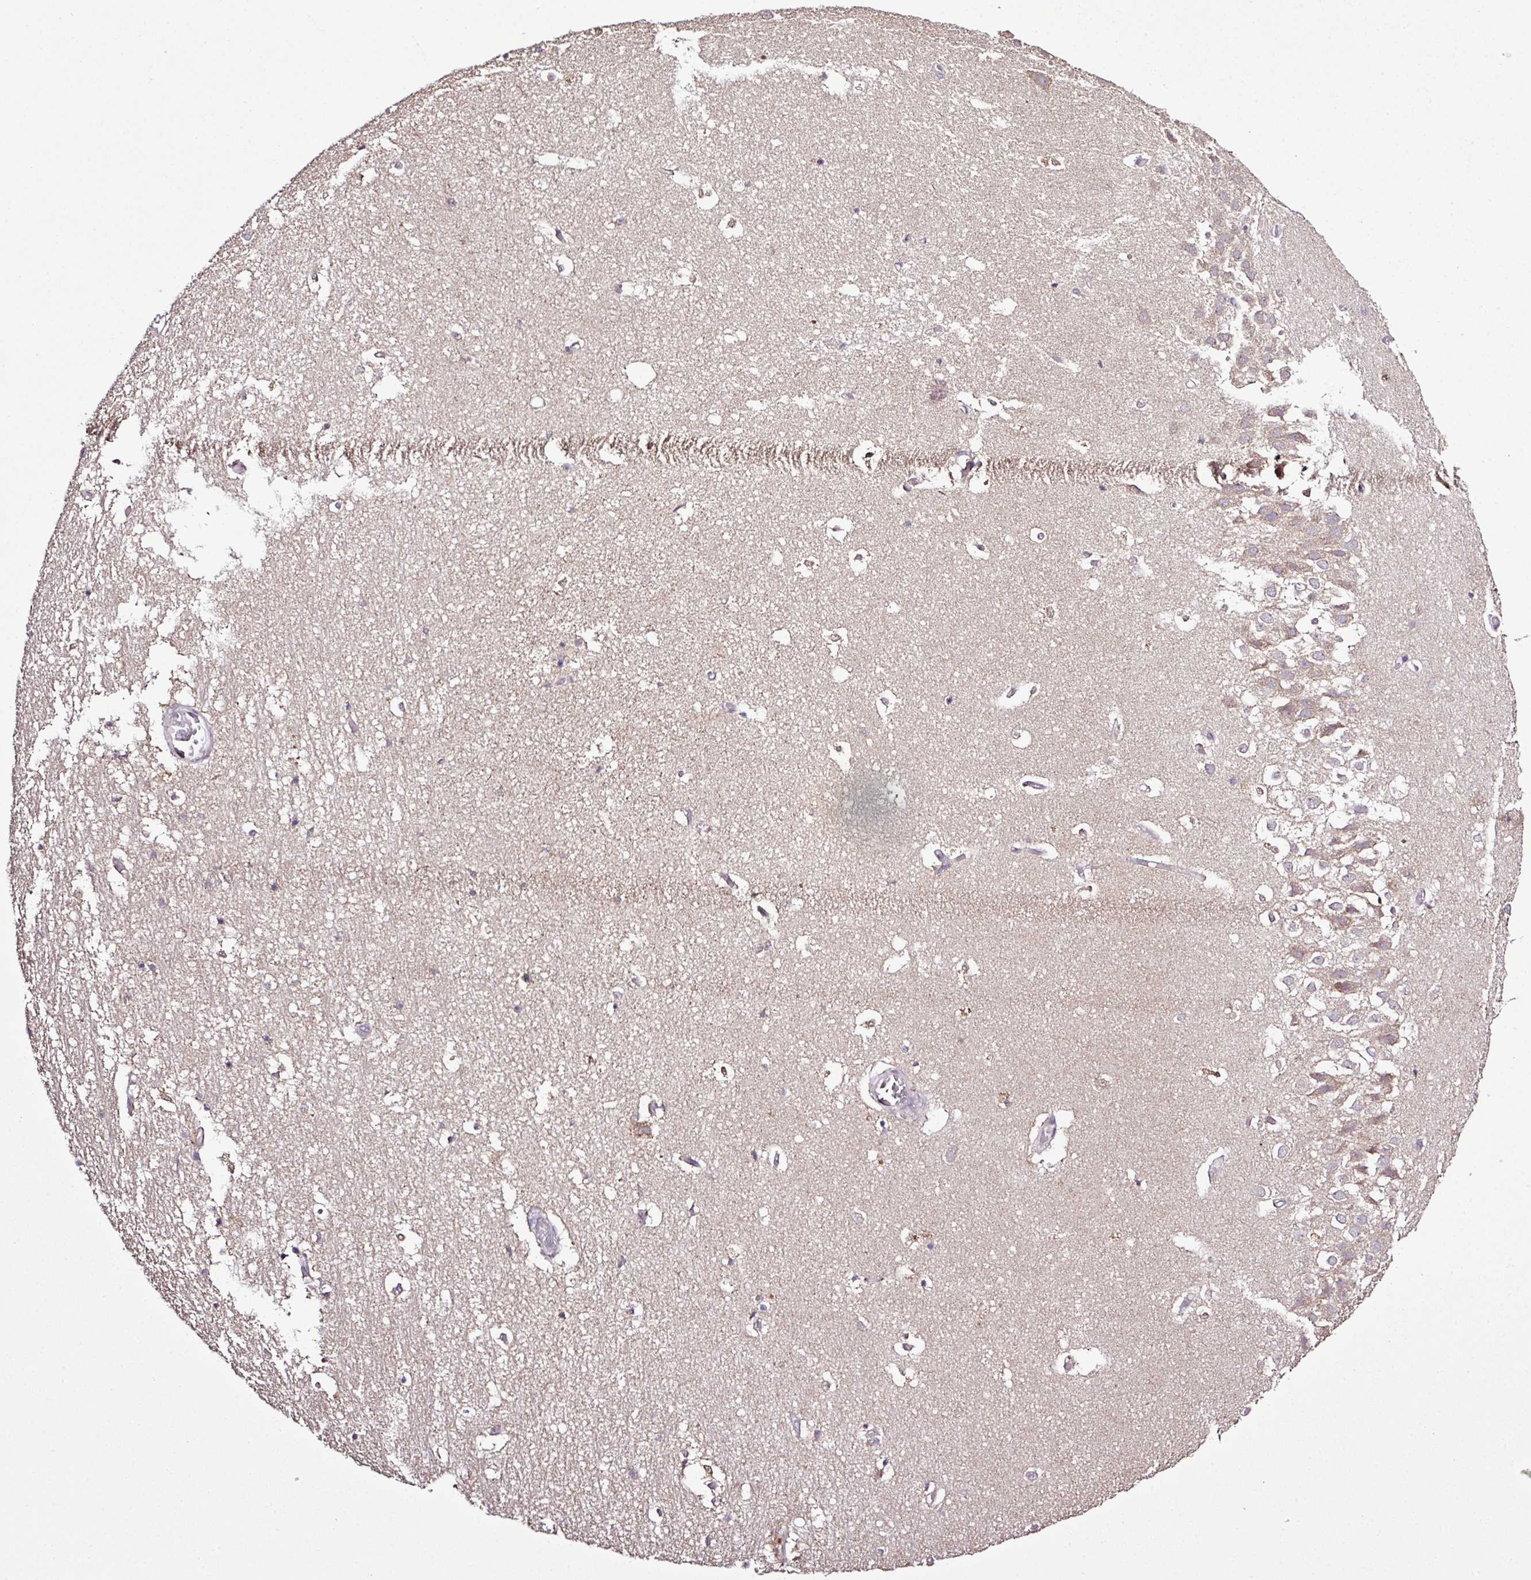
{"staining": {"intensity": "moderate", "quantity": "25%-75%", "location": "cytoplasmic/membranous"}, "tissue": "hippocampus", "cell_type": "Glial cells", "image_type": "normal", "snomed": [{"axis": "morphology", "description": "Normal tissue, NOS"}, {"axis": "topography", "description": "Hippocampus"}], "caption": "Moderate cytoplasmic/membranous protein expression is present in approximately 25%-75% of glial cells in hippocampus.", "gene": "SMCO4", "patient": {"sex": "female", "age": 52}}